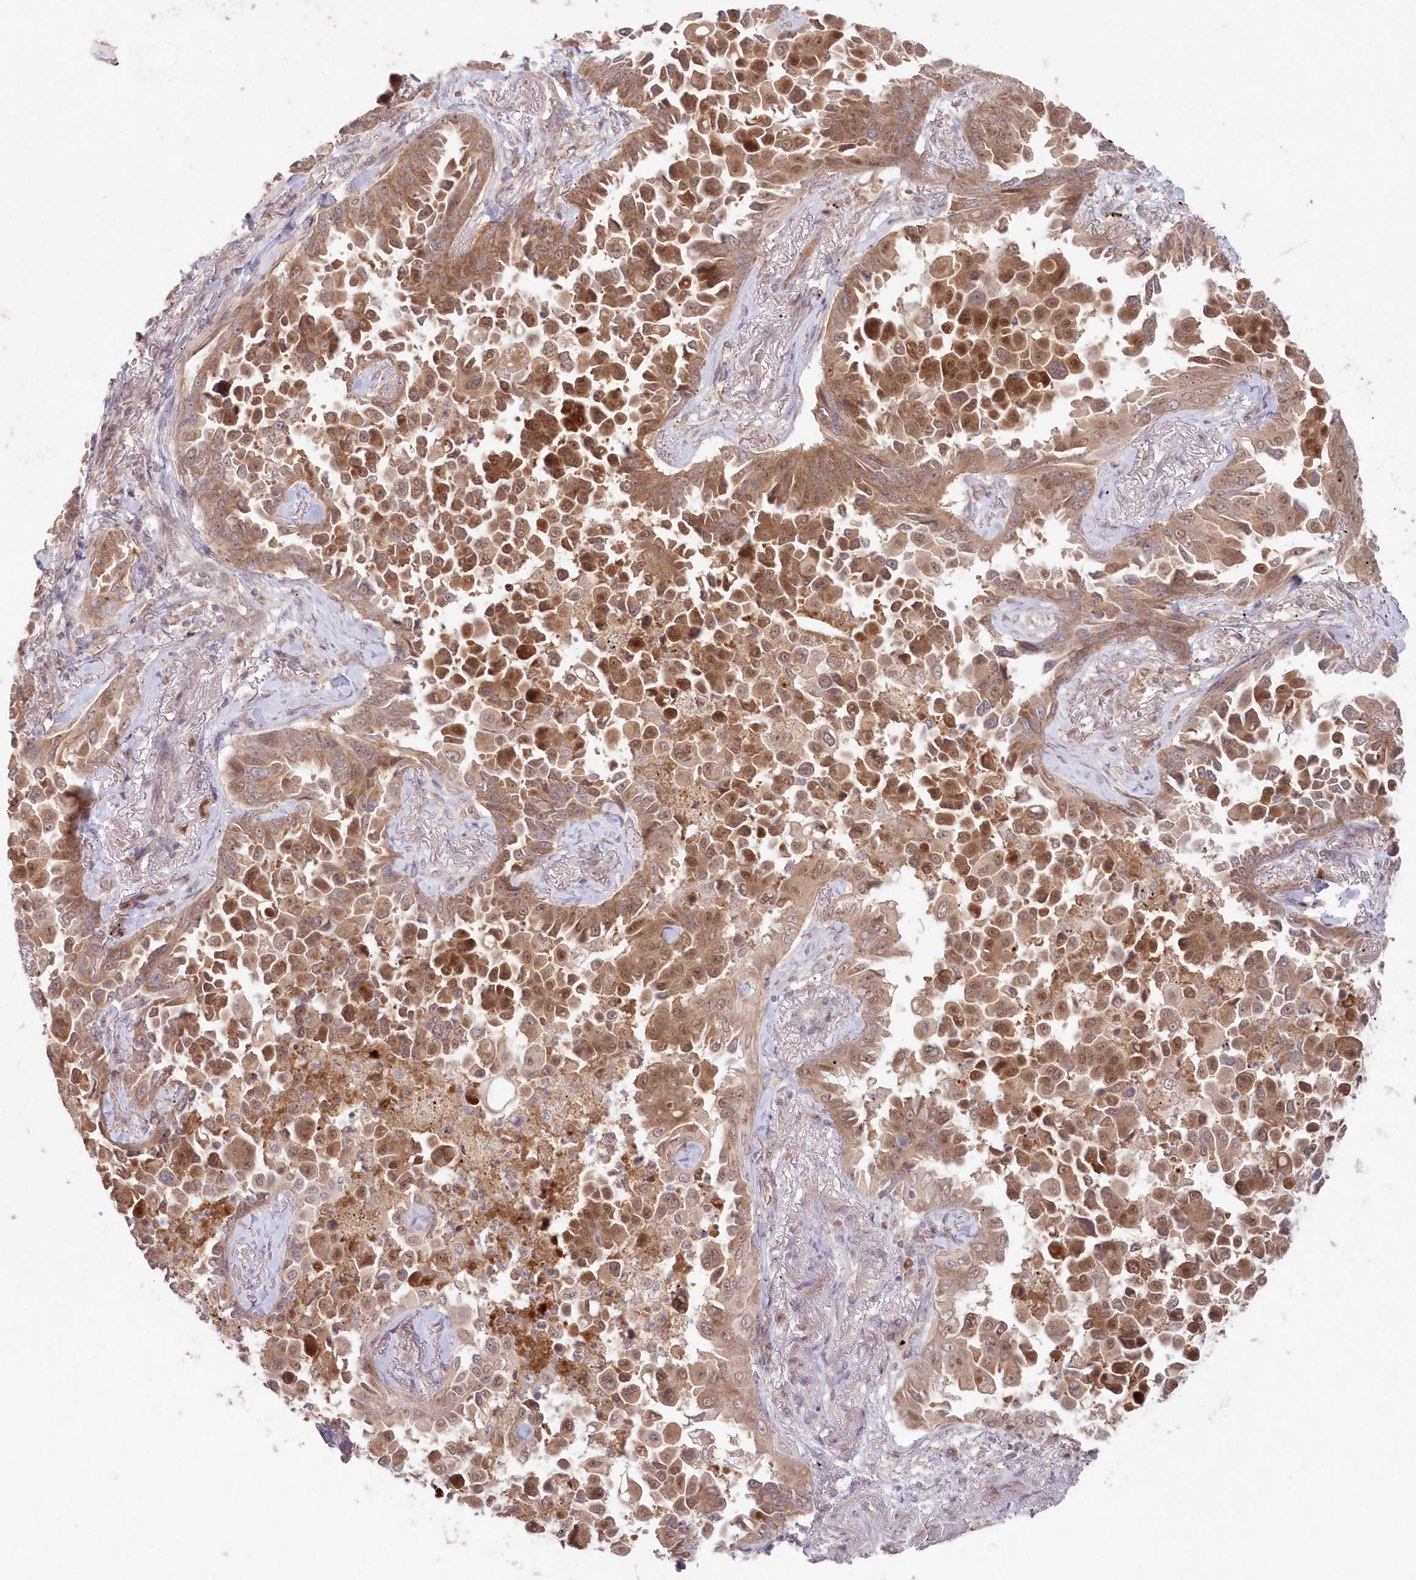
{"staining": {"intensity": "moderate", "quantity": ">75%", "location": "cytoplasmic/membranous,nuclear"}, "tissue": "lung cancer", "cell_type": "Tumor cells", "image_type": "cancer", "snomed": [{"axis": "morphology", "description": "Adenocarcinoma, NOS"}, {"axis": "topography", "description": "Lung"}], "caption": "Immunohistochemistry image of adenocarcinoma (lung) stained for a protein (brown), which exhibits medium levels of moderate cytoplasmic/membranous and nuclear positivity in about >75% of tumor cells.", "gene": "ASCC1", "patient": {"sex": "female", "age": 67}}